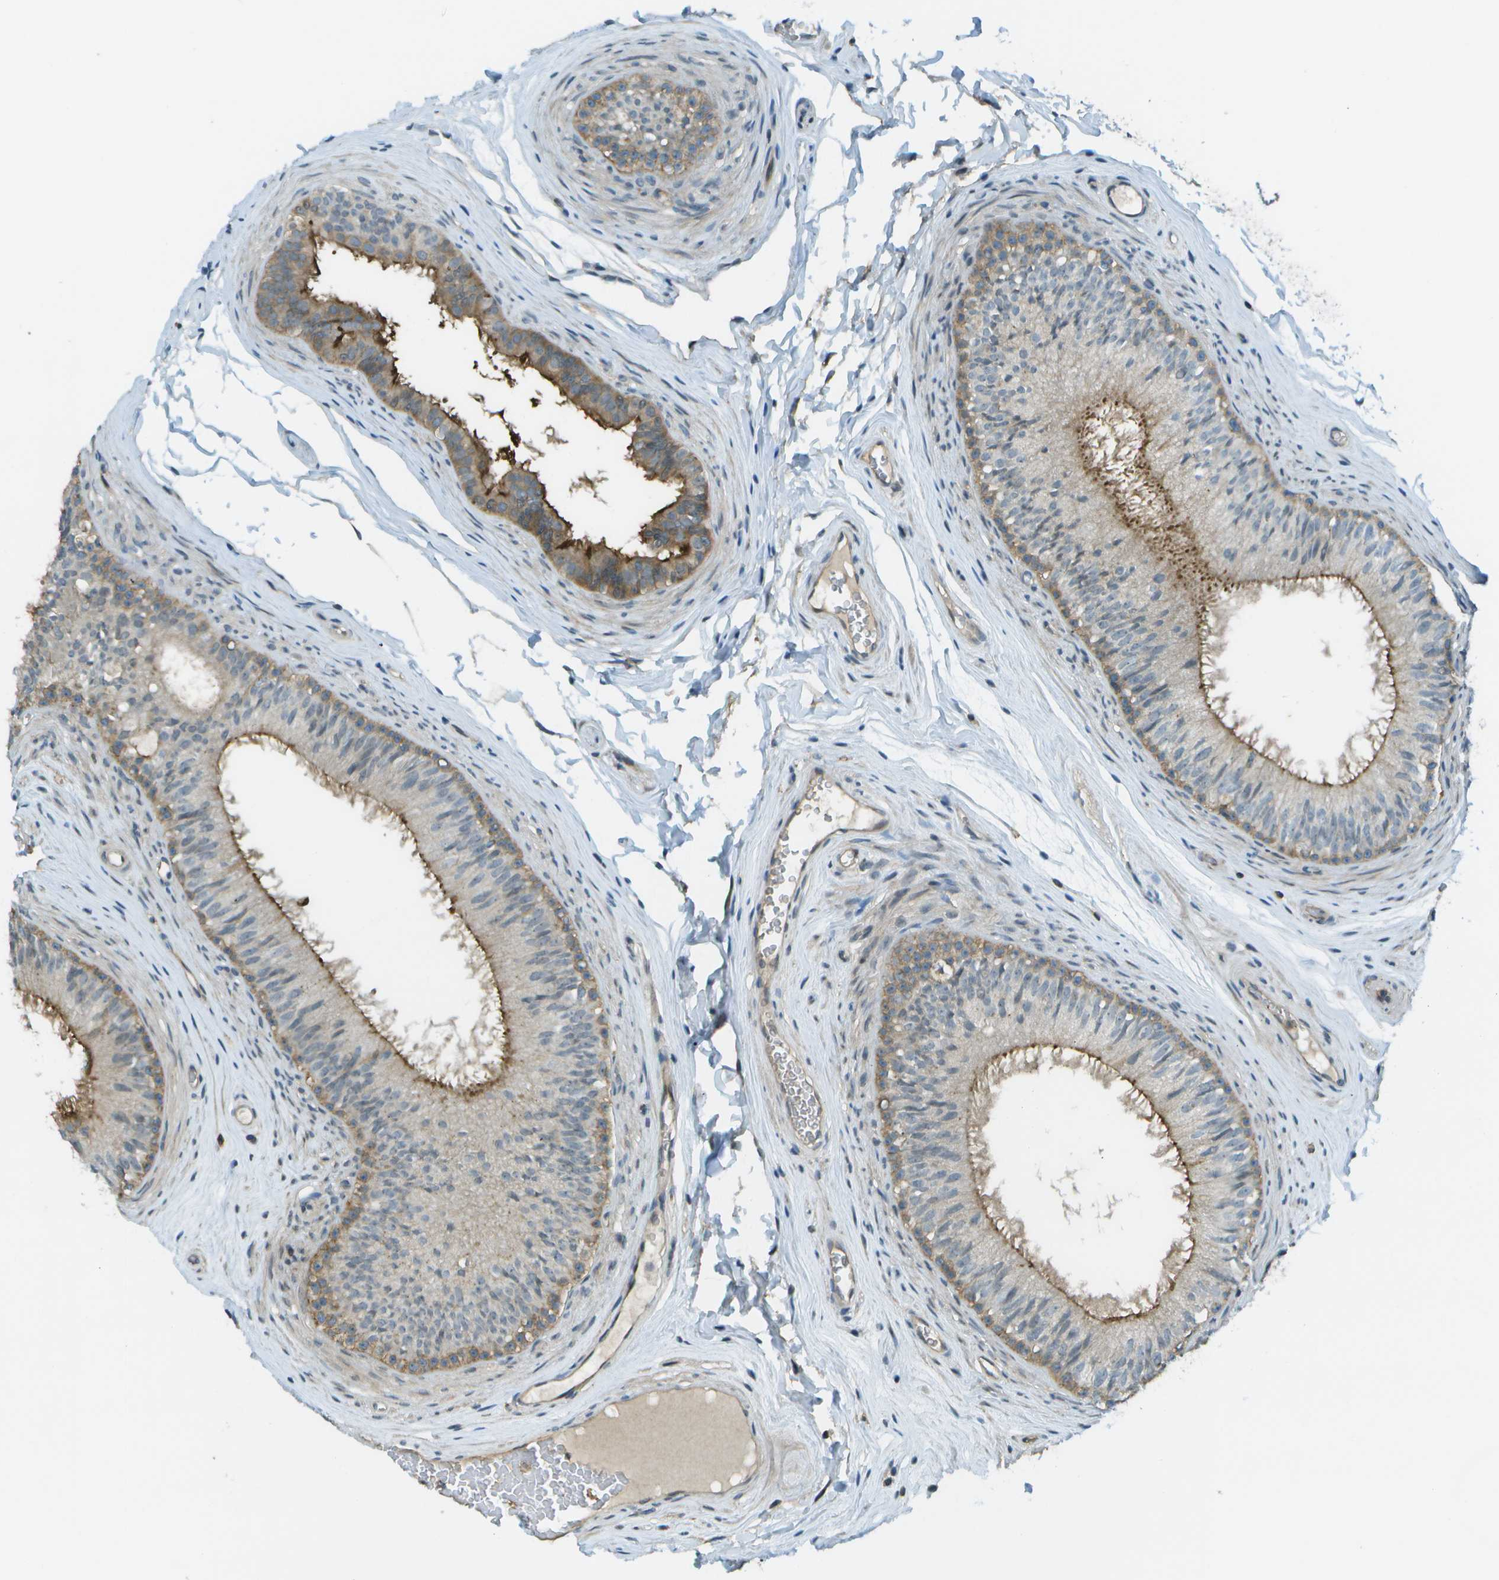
{"staining": {"intensity": "moderate", "quantity": ">75%", "location": "cytoplasmic/membranous"}, "tissue": "epididymis", "cell_type": "Glandular cells", "image_type": "normal", "snomed": [{"axis": "morphology", "description": "Normal tissue, NOS"}, {"axis": "topography", "description": "Testis"}, {"axis": "topography", "description": "Epididymis"}], "caption": "DAB (3,3'-diaminobenzidine) immunohistochemical staining of normal epididymis exhibits moderate cytoplasmic/membranous protein staining in approximately >75% of glandular cells. (DAB (3,3'-diaminobenzidine) = brown stain, brightfield microscopy at high magnification).", "gene": "LRRC66", "patient": {"sex": "male", "age": 36}}